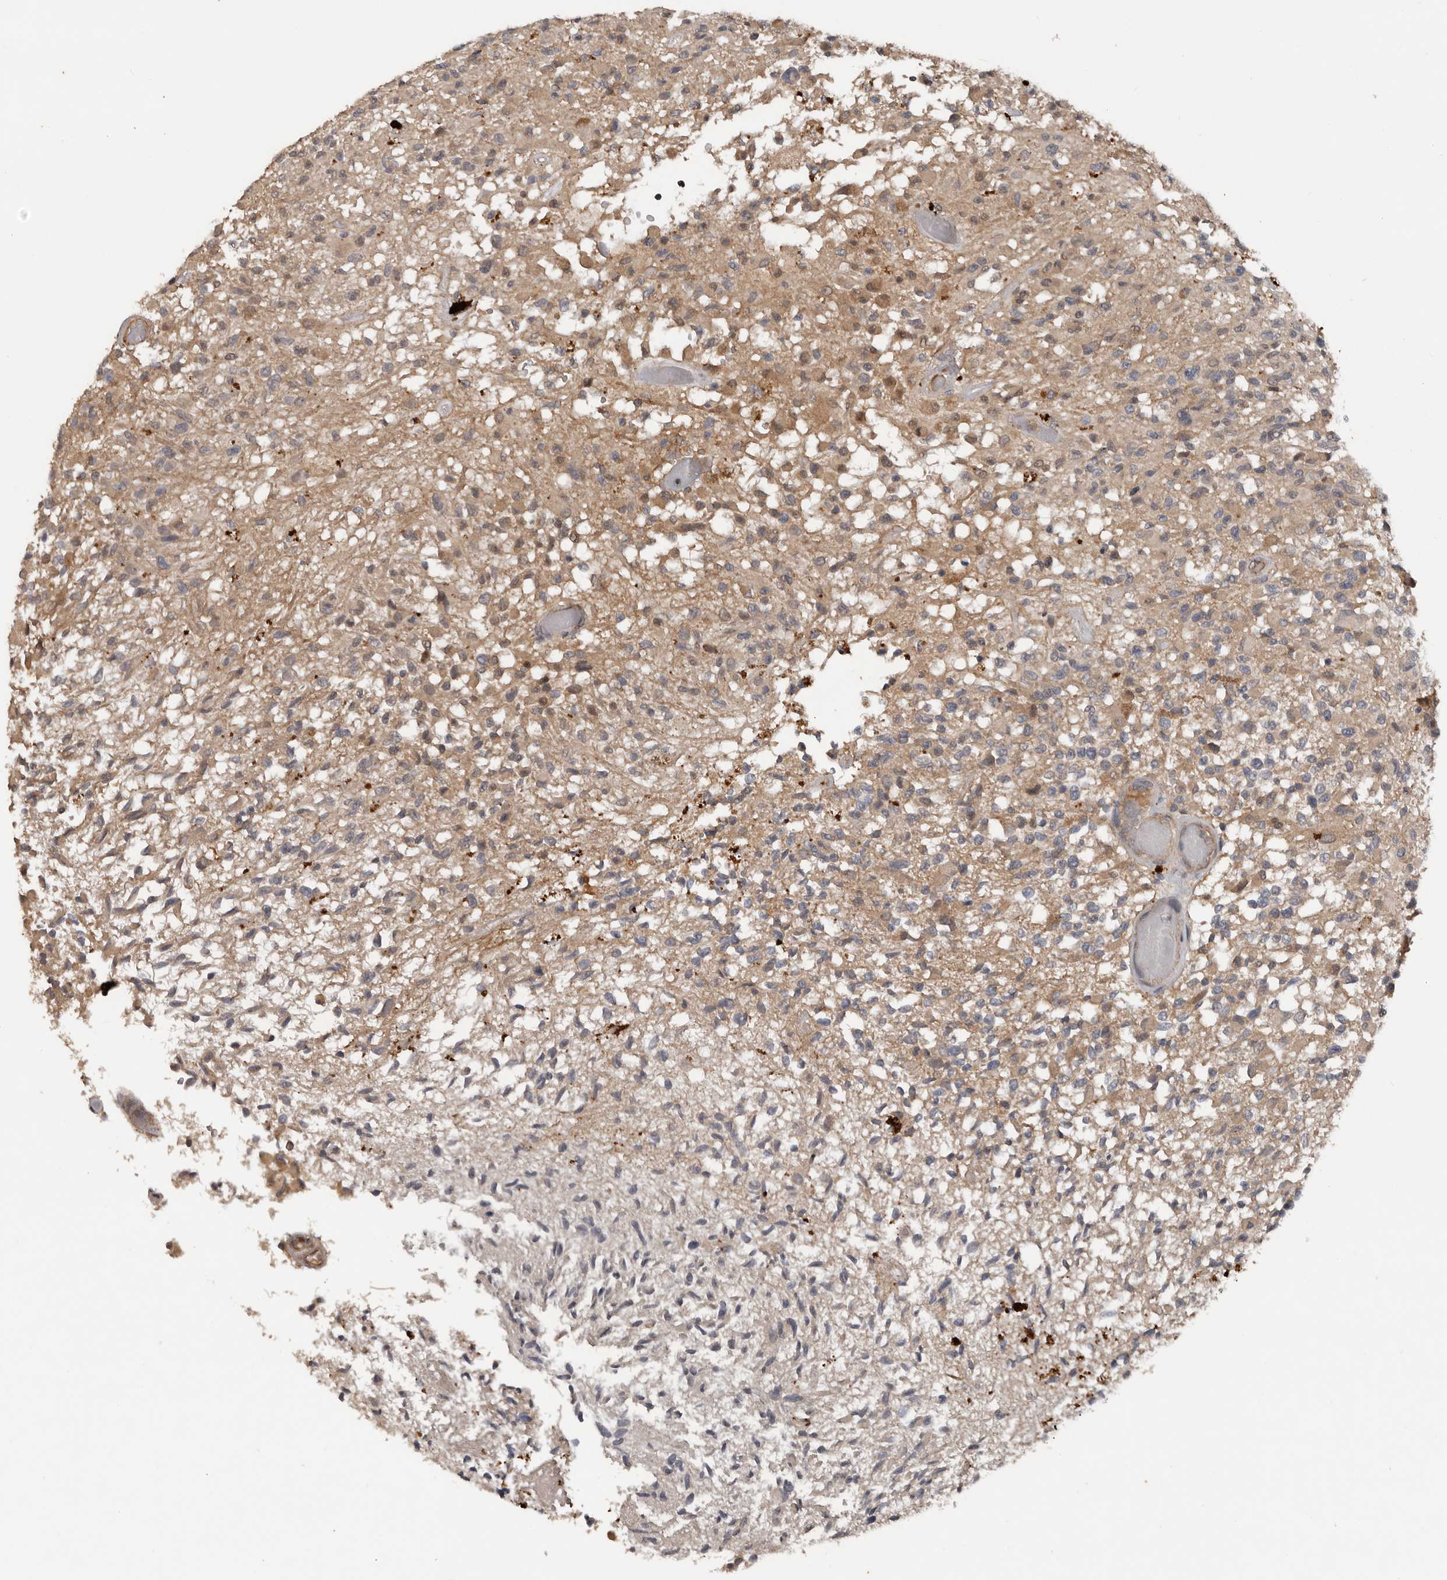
{"staining": {"intensity": "weak", "quantity": "25%-75%", "location": "cytoplasmic/membranous"}, "tissue": "glioma", "cell_type": "Tumor cells", "image_type": "cancer", "snomed": [{"axis": "morphology", "description": "Glioma, malignant, High grade"}, {"axis": "morphology", "description": "Glioblastoma, NOS"}, {"axis": "topography", "description": "Brain"}], "caption": "Immunohistochemistry (DAB) staining of malignant high-grade glioma shows weak cytoplasmic/membranous protein expression in about 25%-75% of tumor cells.", "gene": "DNAJB4", "patient": {"sex": "male", "age": 60}}